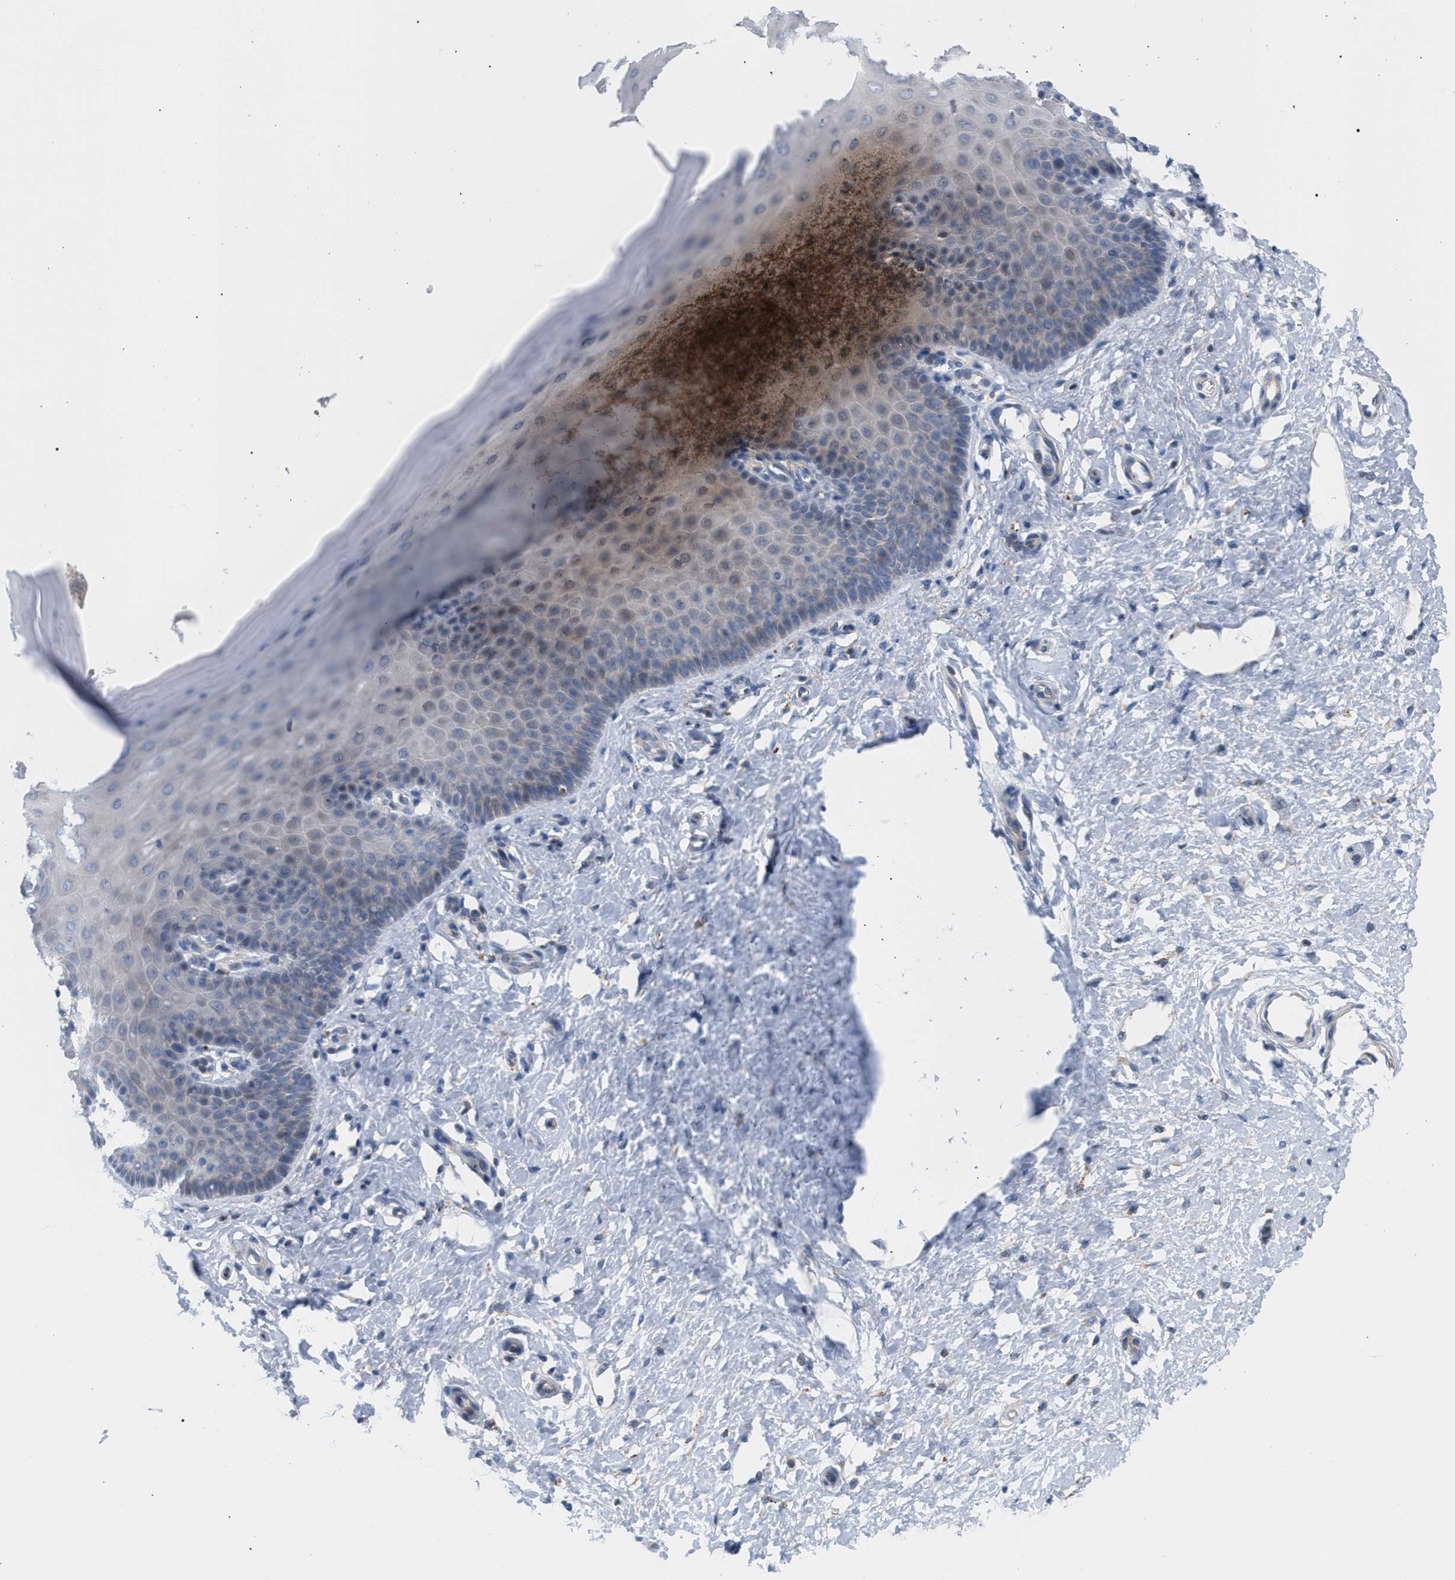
{"staining": {"intensity": "negative", "quantity": "none", "location": "none"}, "tissue": "cervix", "cell_type": "Squamous epithelial cells", "image_type": "normal", "snomed": [{"axis": "morphology", "description": "Normal tissue, NOS"}, {"axis": "topography", "description": "Cervix"}], "caption": "Squamous epithelial cells show no significant protein staining in normal cervix. (DAB (3,3'-diaminobenzidine) IHC visualized using brightfield microscopy, high magnification).", "gene": "MBTD1", "patient": {"sex": "female", "age": 55}}